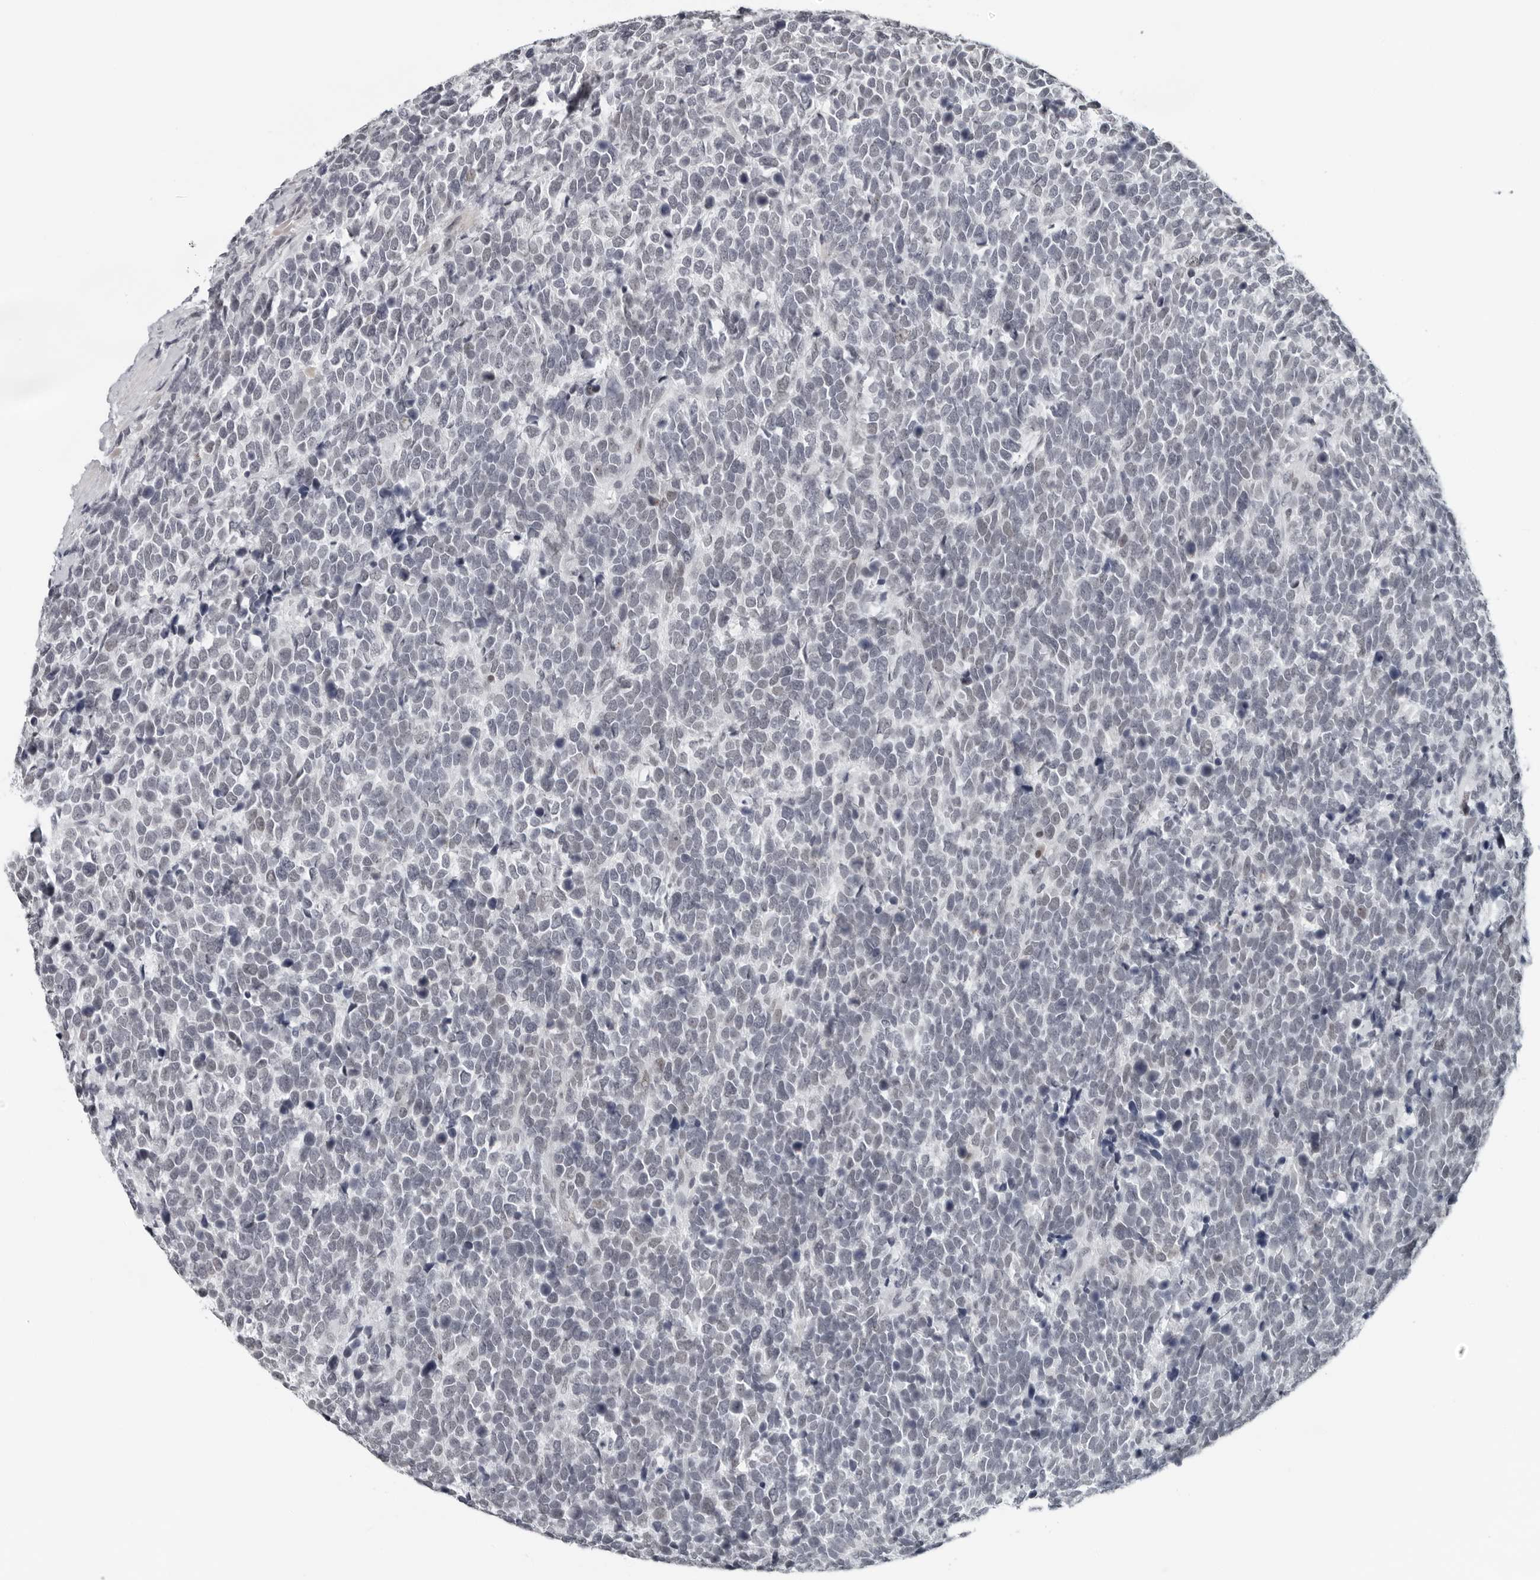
{"staining": {"intensity": "negative", "quantity": "none", "location": "none"}, "tissue": "urothelial cancer", "cell_type": "Tumor cells", "image_type": "cancer", "snomed": [{"axis": "morphology", "description": "Urothelial carcinoma, High grade"}, {"axis": "topography", "description": "Urinary bladder"}], "caption": "Photomicrograph shows no protein positivity in tumor cells of urothelial cancer tissue. (Stains: DAB IHC with hematoxylin counter stain, Microscopy: brightfield microscopy at high magnification).", "gene": "PPP1R42", "patient": {"sex": "female", "age": 82}}